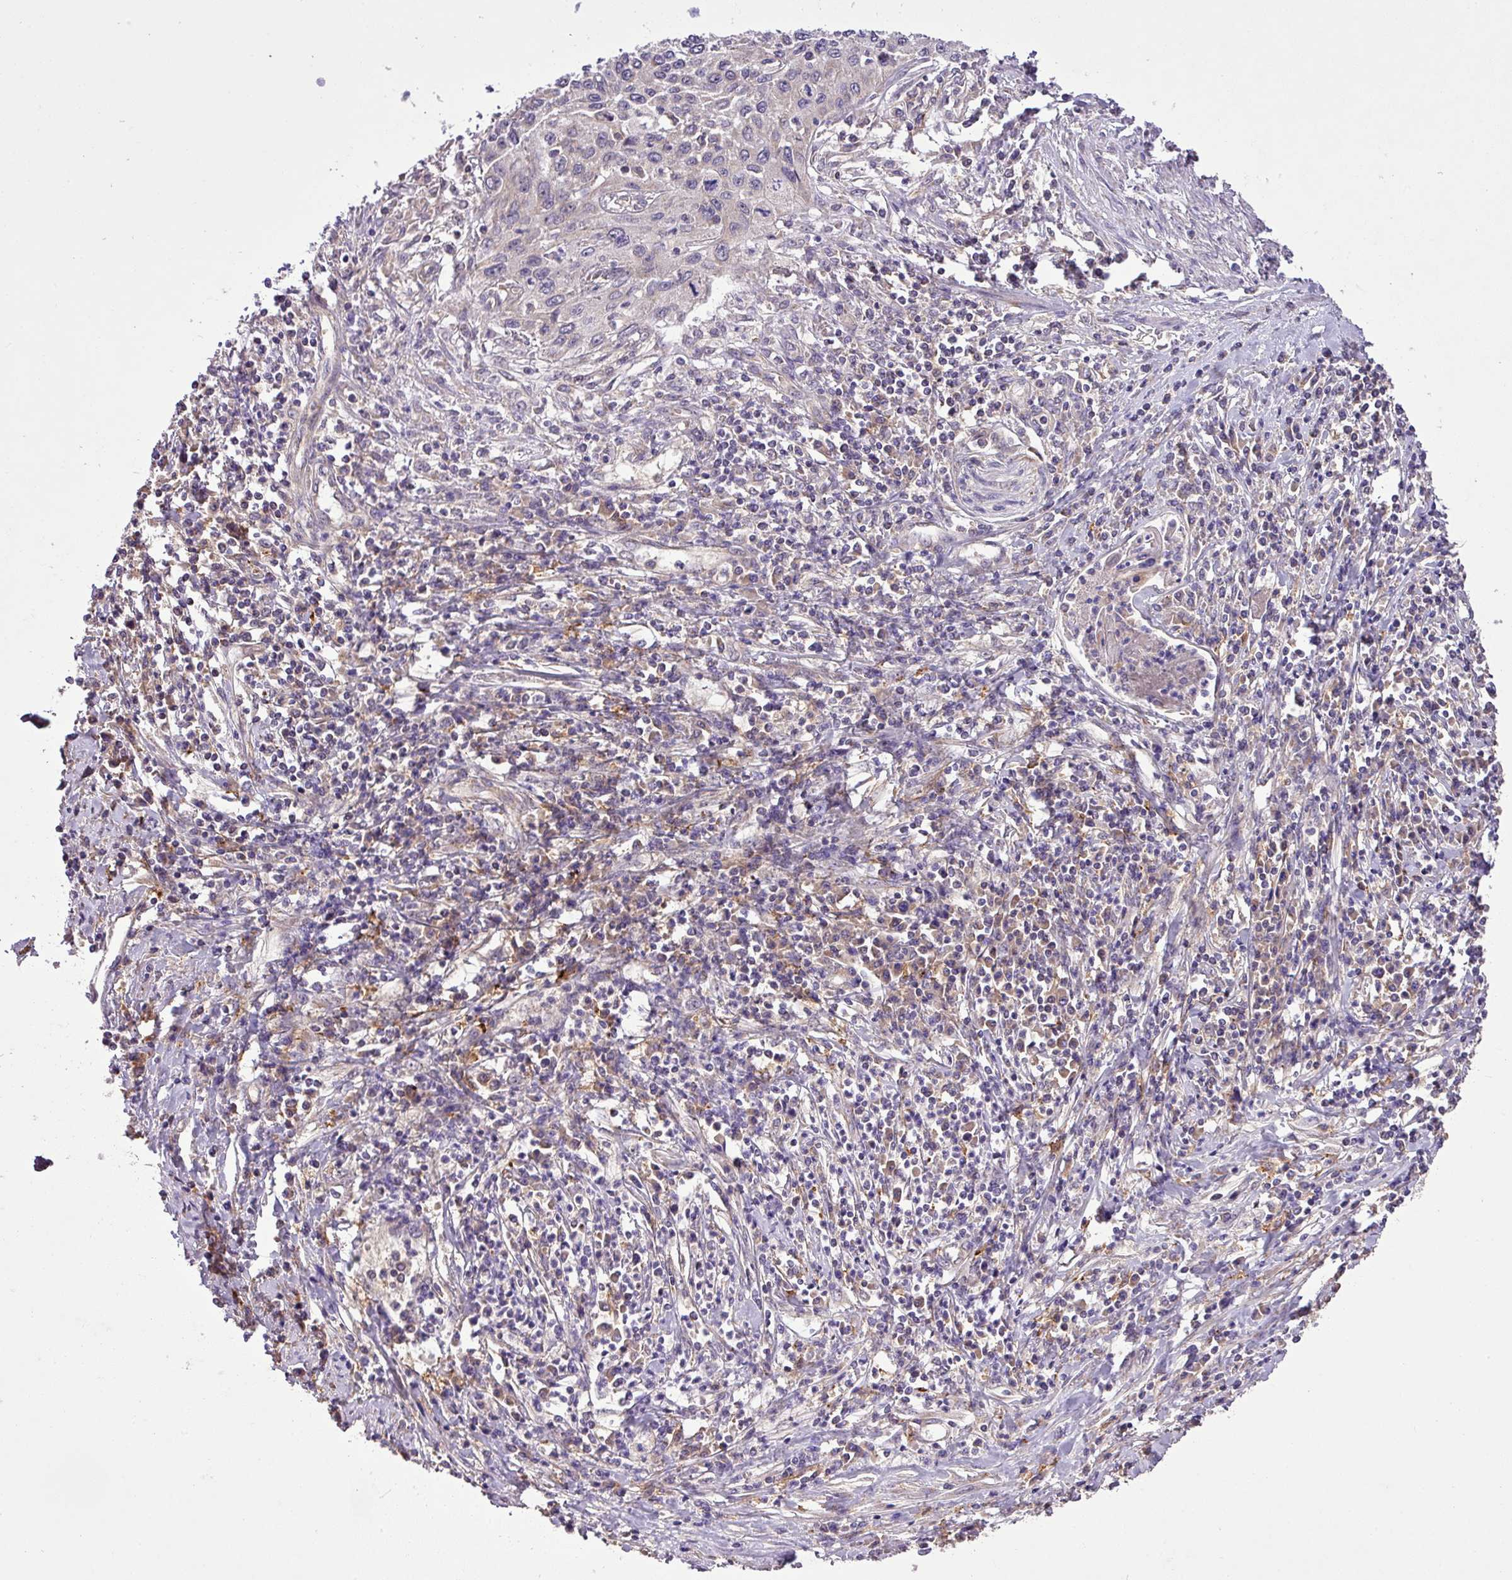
{"staining": {"intensity": "weak", "quantity": "<25%", "location": "cytoplasmic/membranous"}, "tissue": "cervical cancer", "cell_type": "Tumor cells", "image_type": "cancer", "snomed": [{"axis": "morphology", "description": "Squamous cell carcinoma, NOS"}, {"axis": "topography", "description": "Cervix"}], "caption": "This is an IHC image of cervical squamous cell carcinoma. There is no staining in tumor cells.", "gene": "ZNF513", "patient": {"sex": "female", "age": 32}}